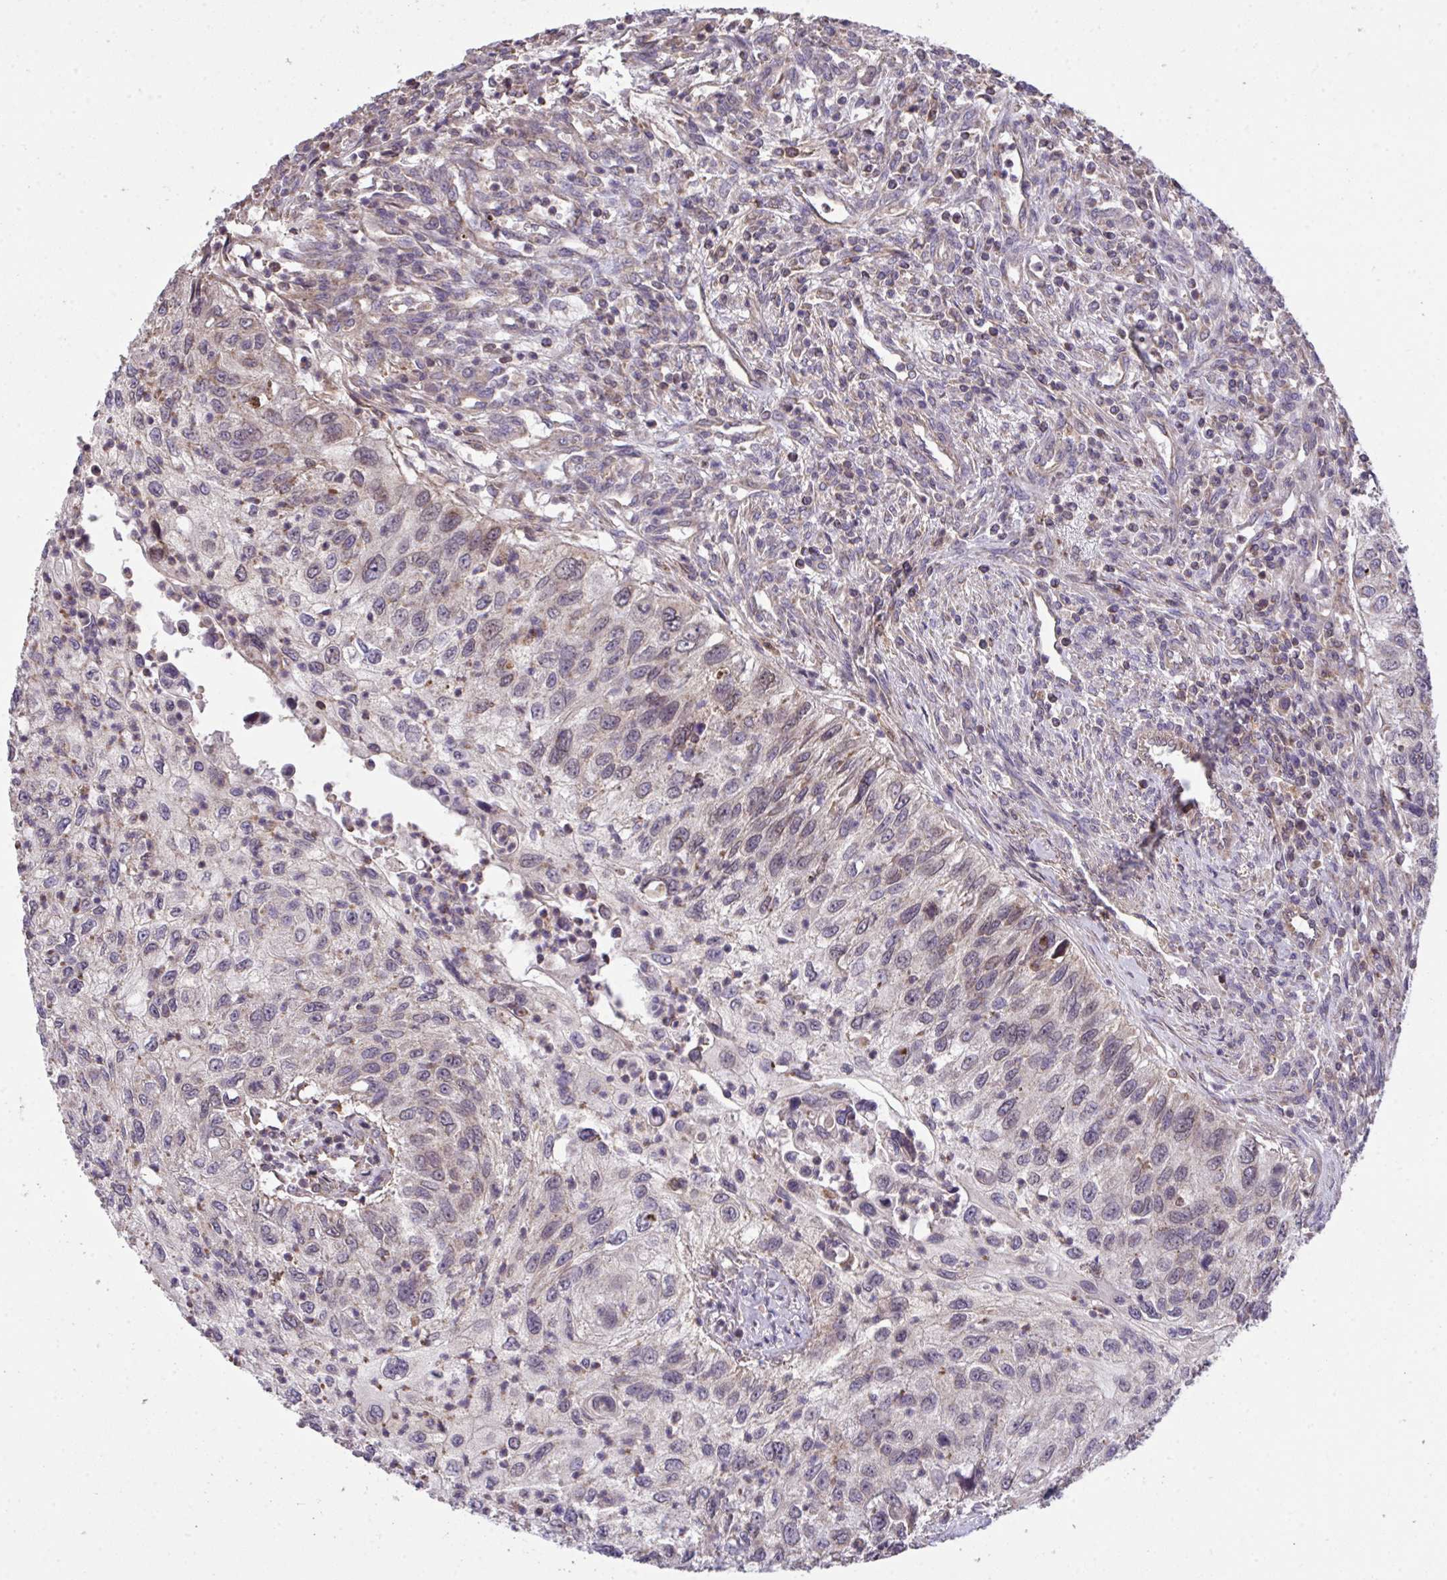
{"staining": {"intensity": "weak", "quantity": "25%-75%", "location": "cytoplasmic/membranous"}, "tissue": "urothelial cancer", "cell_type": "Tumor cells", "image_type": "cancer", "snomed": [{"axis": "morphology", "description": "Urothelial carcinoma, High grade"}, {"axis": "topography", "description": "Urinary bladder"}], "caption": "Immunohistochemical staining of urothelial carcinoma (high-grade) displays low levels of weak cytoplasmic/membranous positivity in about 25%-75% of tumor cells.", "gene": "PPM1H", "patient": {"sex": "female", "age": 60}}